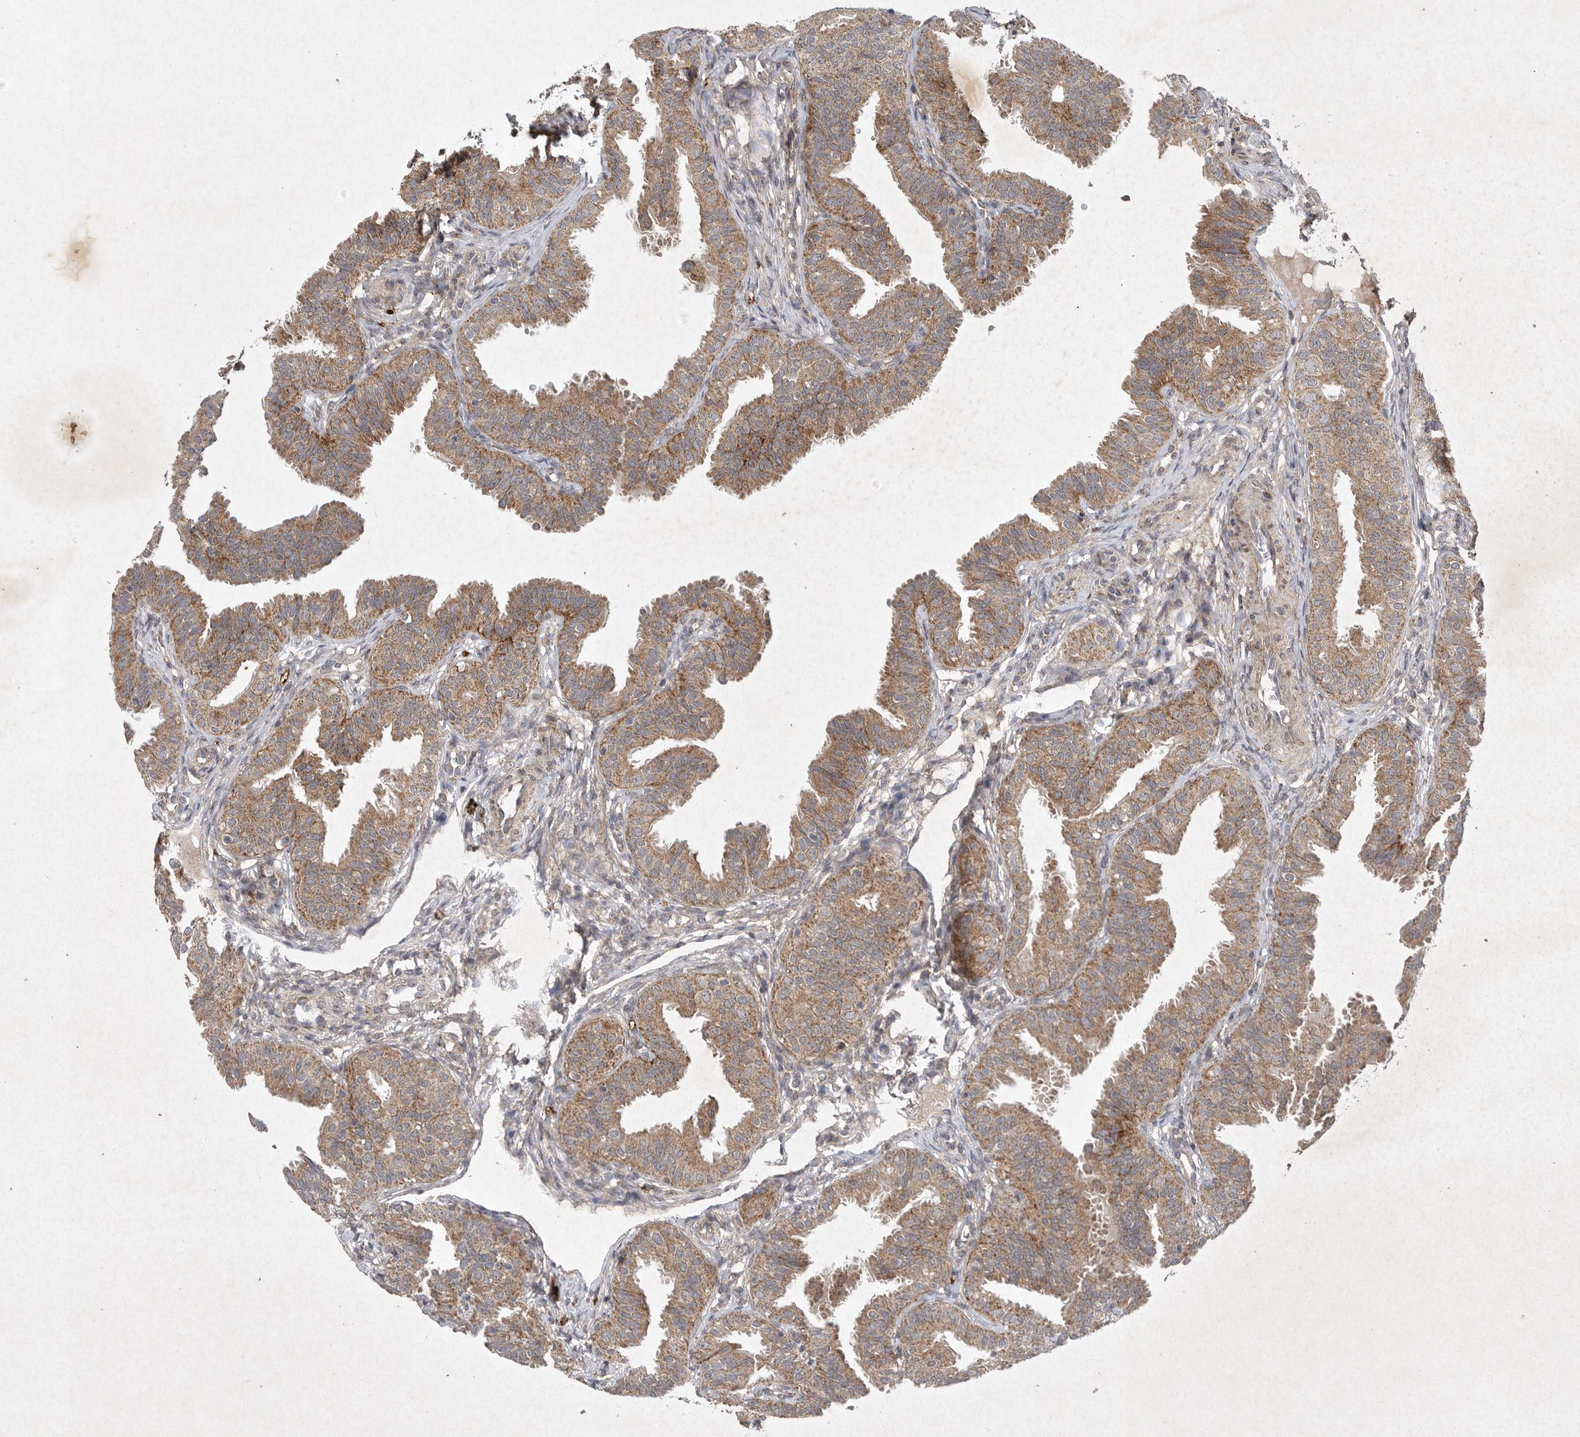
{"staining": {"intensity": "moderate", "quantity": ">75%", "location": "cytoplasmic/membranous"}, "tissue": "fallopian tube", "cell_type": "Glandular cells", "image_type": "normal", "snomed": [{"axis": "morphology", "description": "Normal tissue, NOS"}, {"axis": "topography", "description": "Fallopian tube"}], "caption": "Protein expression analysis of benign human fallopian tube reveals moderate cytoplasmic/membranous expression in approximately >75% of glandular cells. The staining is performed using DAB brown chromogen to label protein expression. The nuclei are counter-stained blue using hematoxylin.", "gene": "DDR1", "patient": {"sex": "female", "age": 35}}